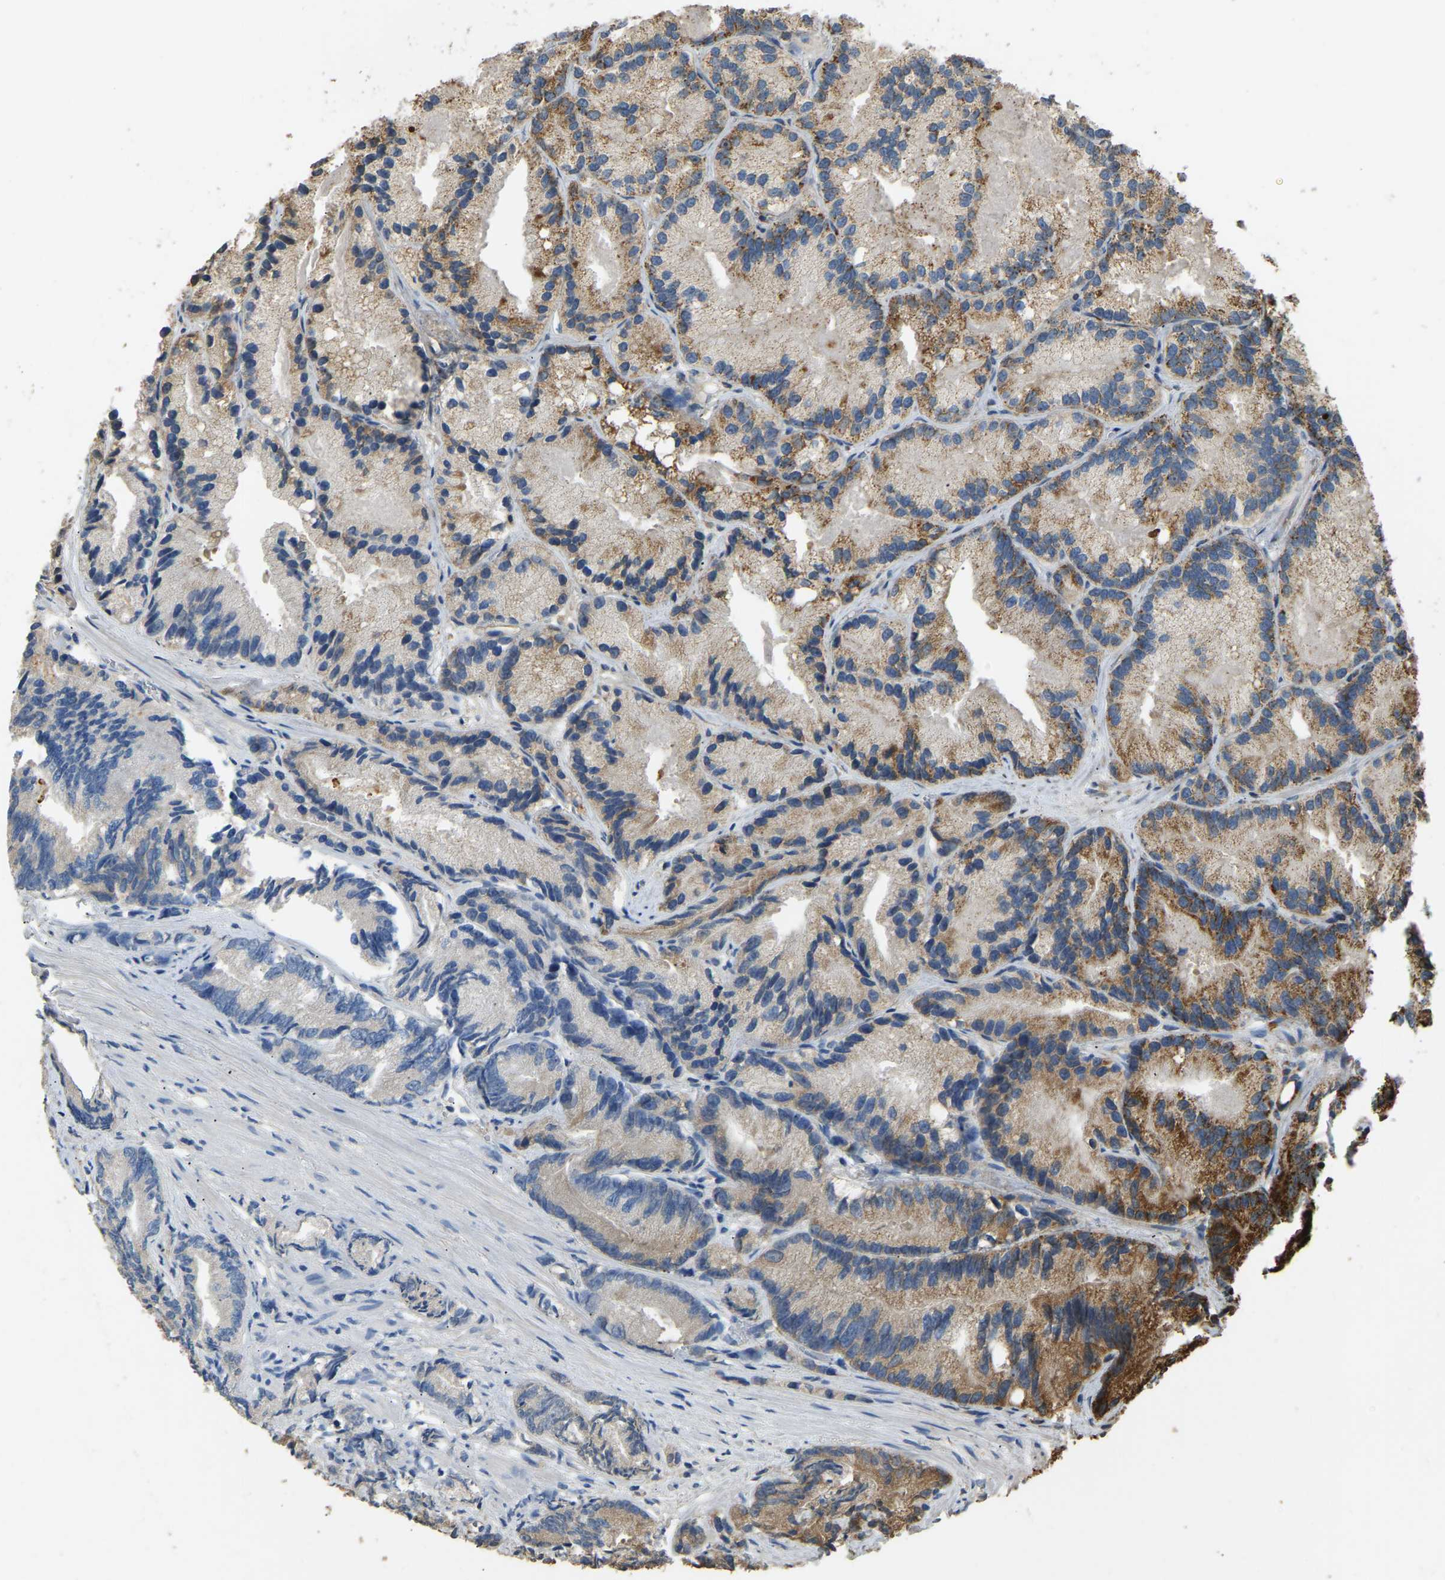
{"staining": {"intensity": "strong", "quantity": "25%-75%", "location": "cytoplasmic/membranous"}, "tissue": "prostate cancer", "cell_type": "Tumor cells", "image_type": "cancer", "snomed": [{"axis": "morphology", "description": "Adenocarcinoma, Low grade"}, {"axis": "topography", "description": "Prostate"}], "caption": "Prostate cancer (adenocarcinoma (low-grade)) tissue exhibits strong cytoplasmic/membranous positivity in approximately 25%-75% of tumor cells, visualized by immunohistochemistry. (IHC, brightfield microscopy, high magnification).", "gene": "TUFM", "patient": {"sex": "male", "age": 89}}